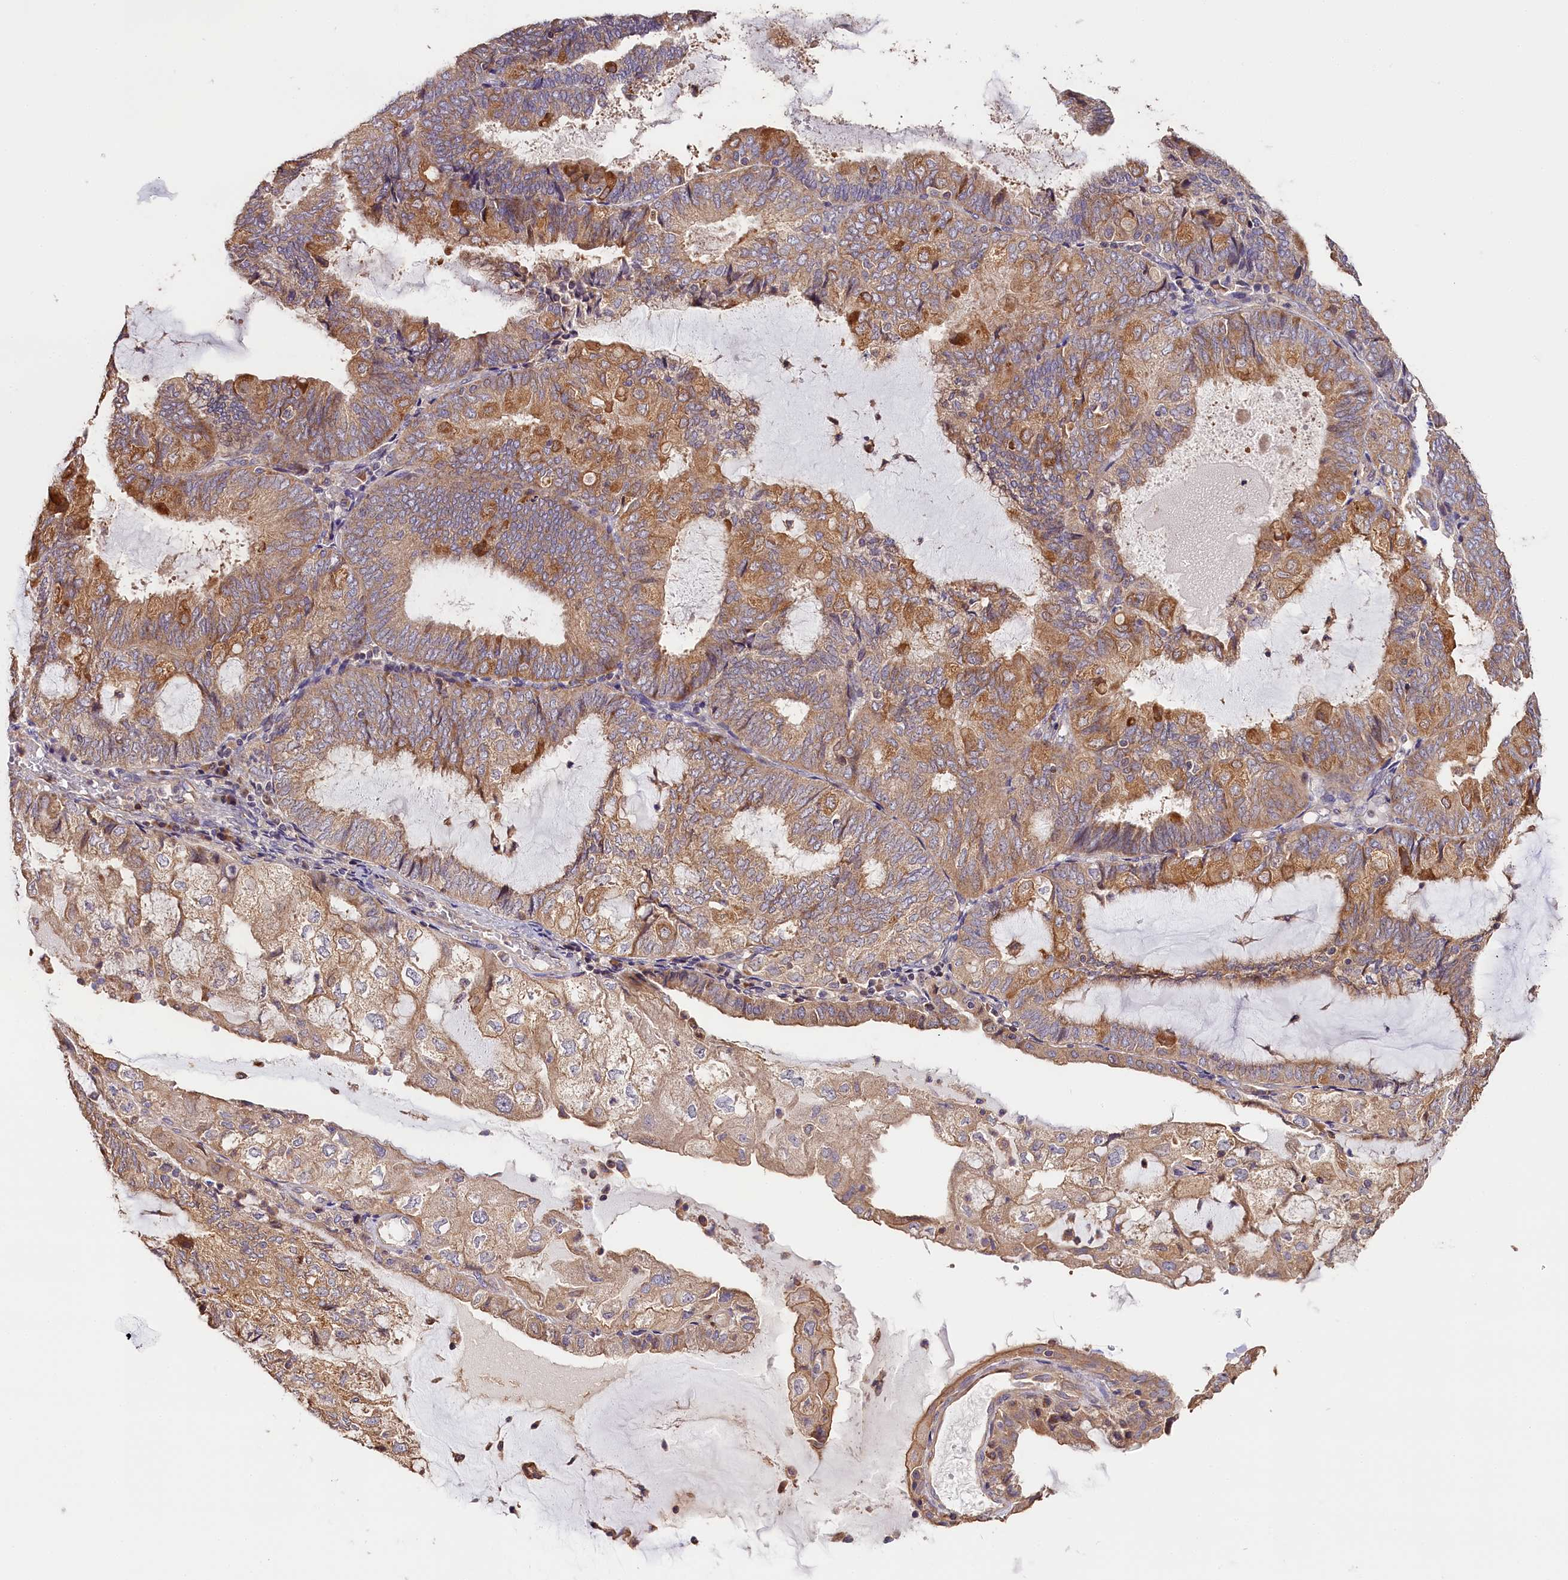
{"staining": {"intensity": "moderate", "quantity": ">75%", "location": "cytoplasmic/membranous"}, "tissue": "endometrial cancer", "cell_type": "Tumor cells", "image_type": "cancer", "snomed": [{"axis": "morphology", "description": "Adenocarcinoma, NOS"}, {"axis": "topography", "description": "Endometrium"}], "caption": "A micrograph of human endometrial cancer stained for a protein reveals moderate cytoplasmic/membranous brown staining in tumor cells.", "gene": "KATNB1", "patient": {"sex": "female", "age": 81}}